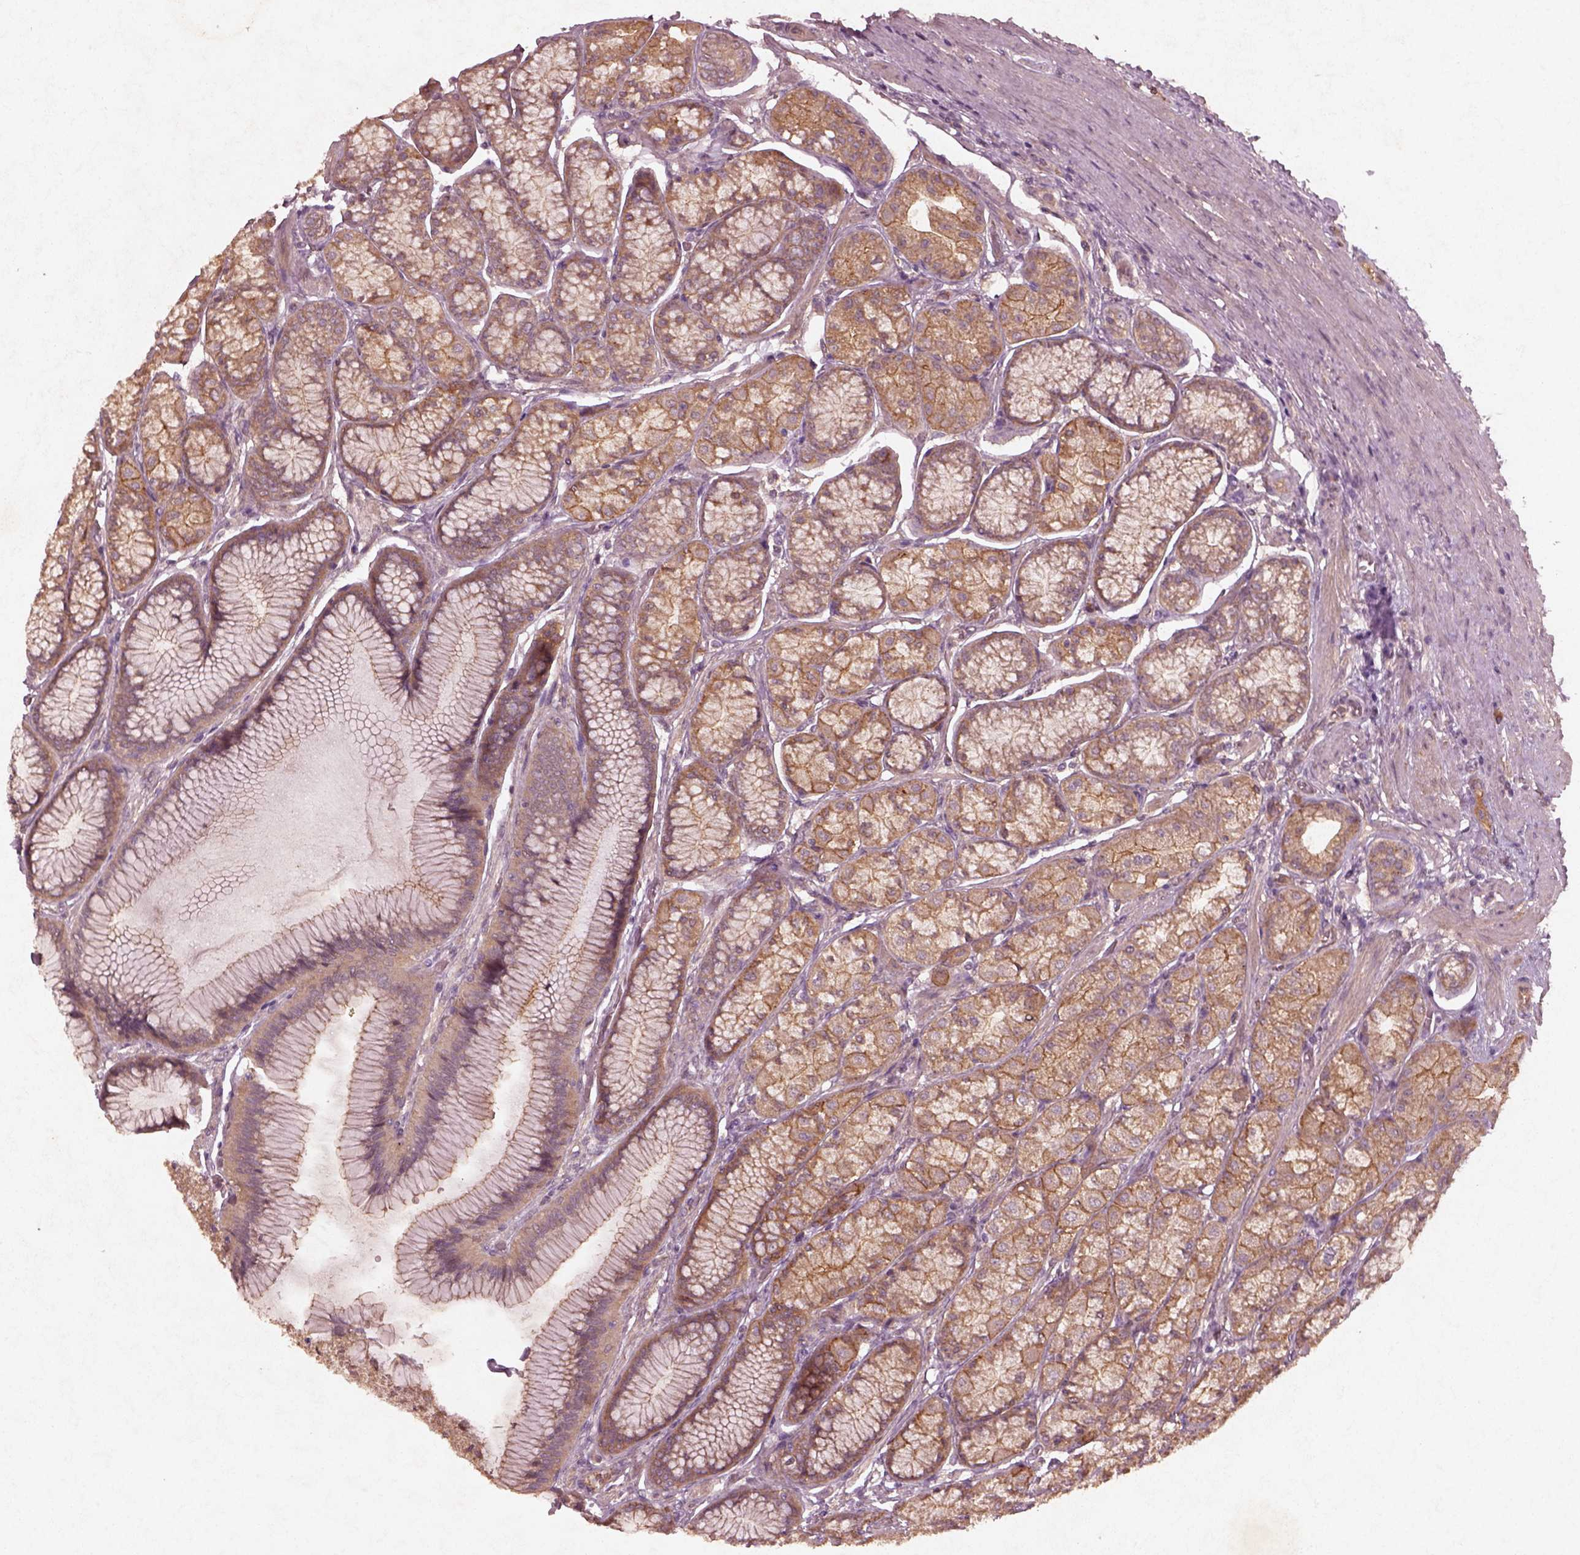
{"staining": {"intensity": "moderate", "quantity": ">75%", "location": "cytoplasmic/membranous"}, "tissue": "stomach", "cell_type": "Glandular cells", "image_type": "normal", "snomed": [{"axis": "morphology", "description": "Normal tissue, NOS"}, {"axis": "morphology", "description": "Adenocarcinoma, NOS"}, {"axis": "morphology", "description": "Adenocarcinoma, High grade"}, {"axis": "topography", "description": "Stomach, upper"}, {"axis": "topography", "description": "Stomach"}], "caption": "The photomicrograph displays a brown stain indicating the presence of a protein in the cytoplasmic/membranous of glandular cells in stomach. The protein is shown in brown color, while the nuclei are stained blue.", "gene": "FAM234A", "patient": {"sex": "female", "age": 65}}